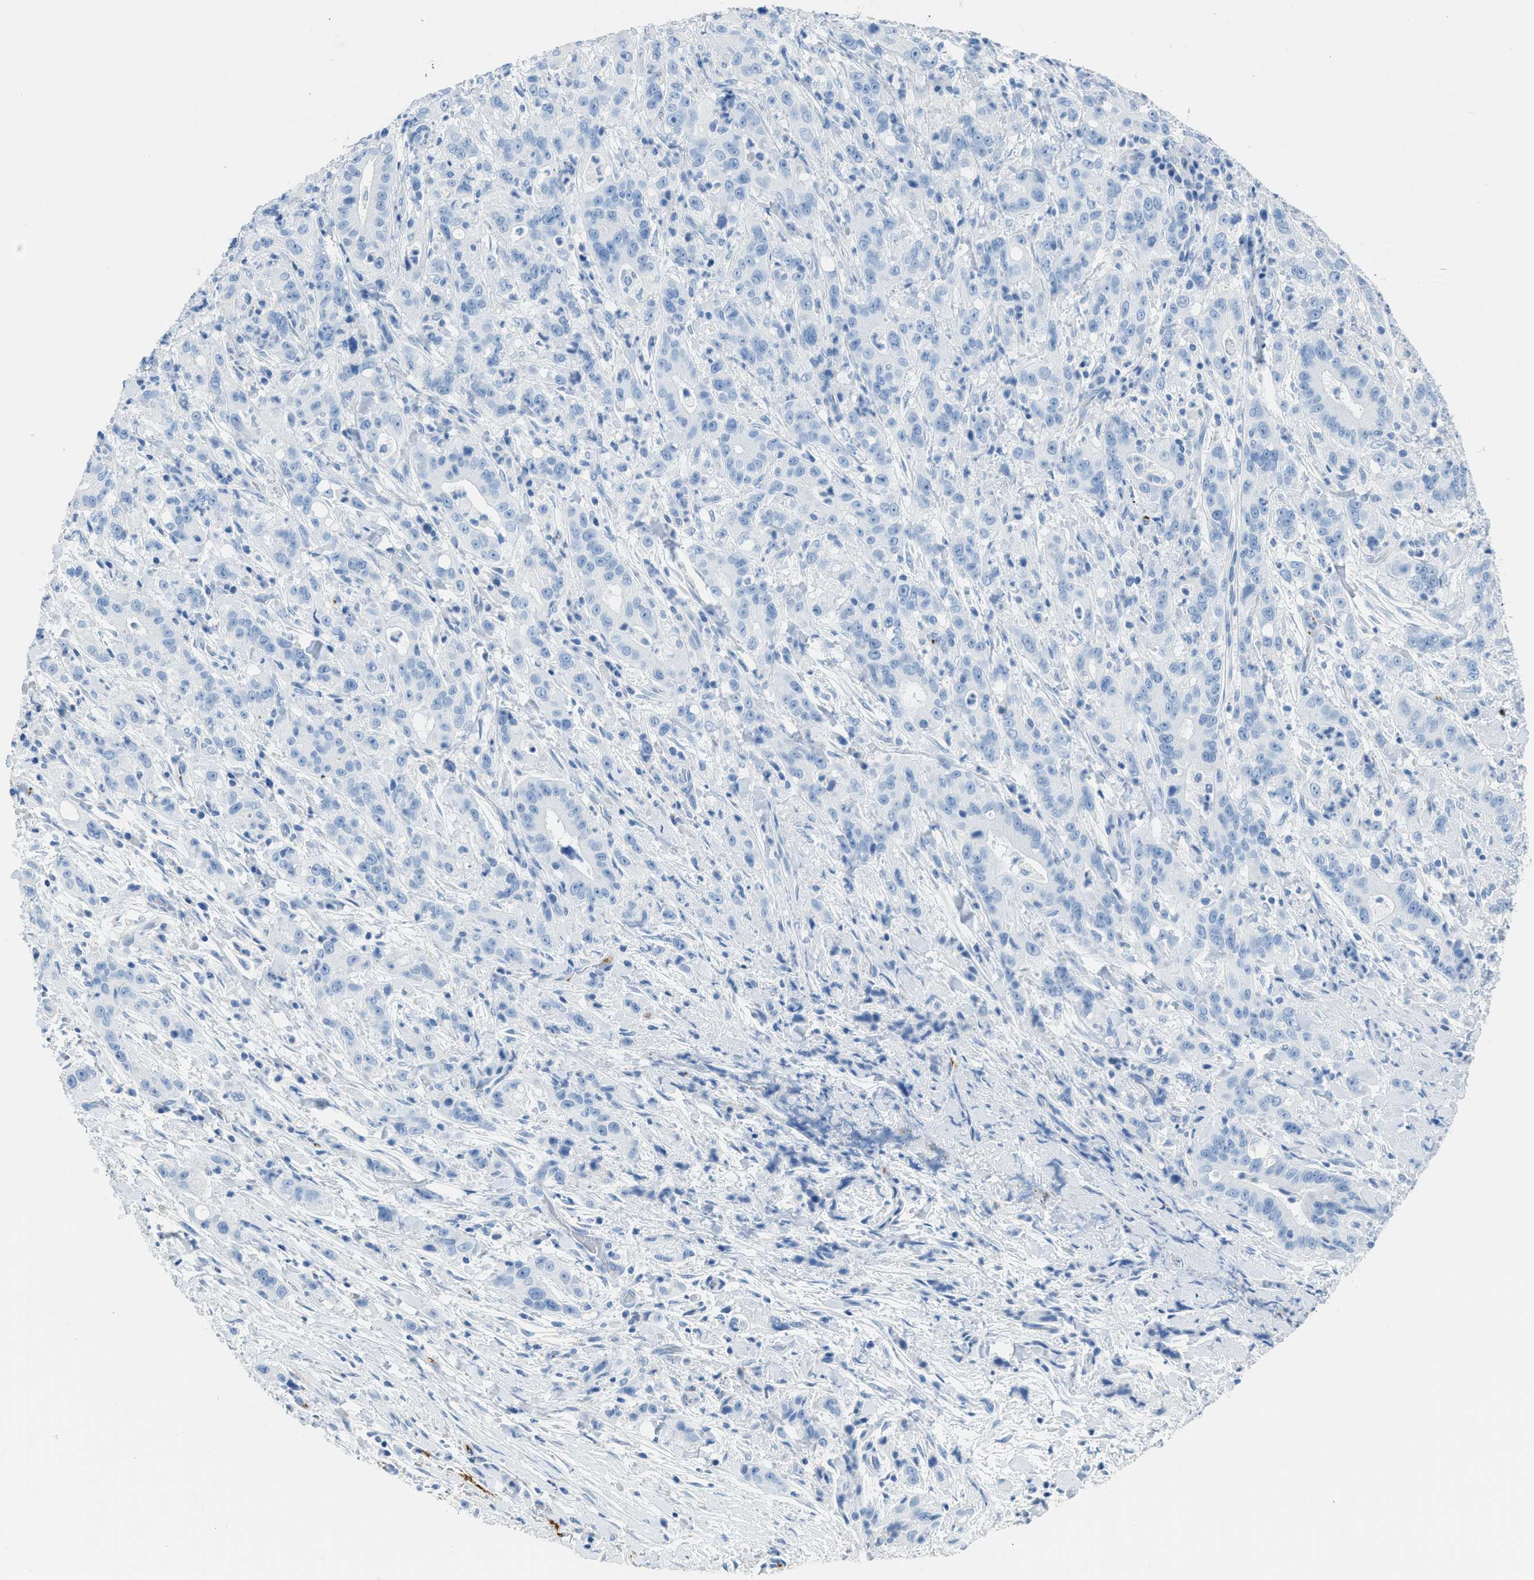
{"staining": {"intensity": "negative", "quantity": "none", "location": "none"}, "tissue": "liver cancer", "cell_type": "Tumor cells", "image_type": "cancer", "snomed": [{"axis": "morphology", "description": "Cholangiocarcinoma"}, {"axis": "topography", "description": "Liver"}], "caption": "An image of liver cancer (cholangiocarcinoma) stained for a protein exhibits no brown staining in tumor cells.", "gene": "FAIM2", "patient": {"sex": "female", "age": 38}}